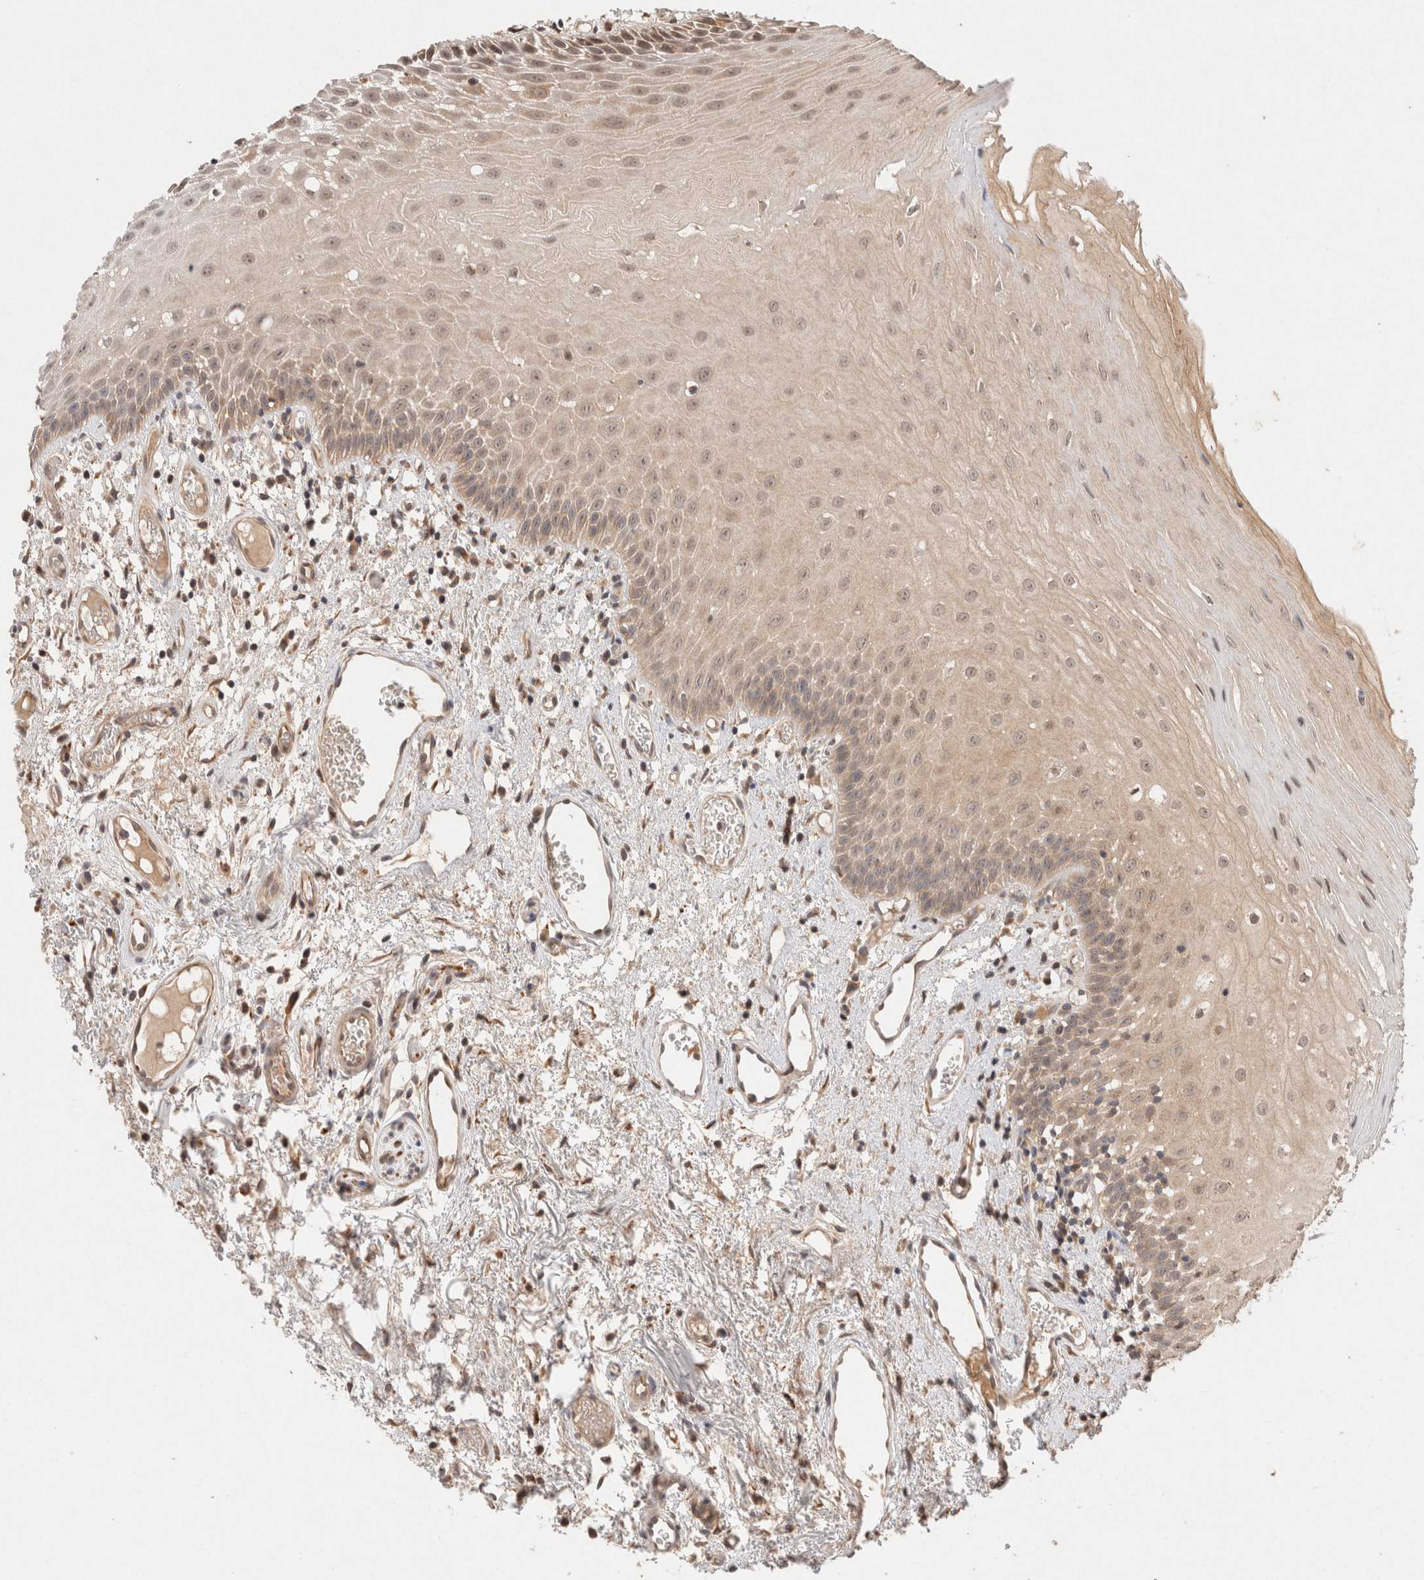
{"staining": {"intensity": "weak", "quantity": ">75%", "location": "cytoplasmic/membranous,nuclear"}, "tissue": "oral mucosa", "cell_type": "Squamous epithelial cells", "image_type": "normal", "snomed": [{"axis": "morphology", "description": "Normal tissue, NOS"}, {"axis": "topography", "description": "Oral tissue"}], "caption": "High-power microscopy captured an IHC photomicrograph of unremarkable oral mucosa, revealing weak cytoplasmic/membranous,nuclear staining in approximately >75% of squamous epithelial cells. The staining is performed using DAB (3,3'-diaminobenzidine) brown chromogen to label protein expression. The nuclei are counter-stained blue using hematoxylin.", "gene": "KLHL20", "patient": {"sex": "male", "age": 52}}